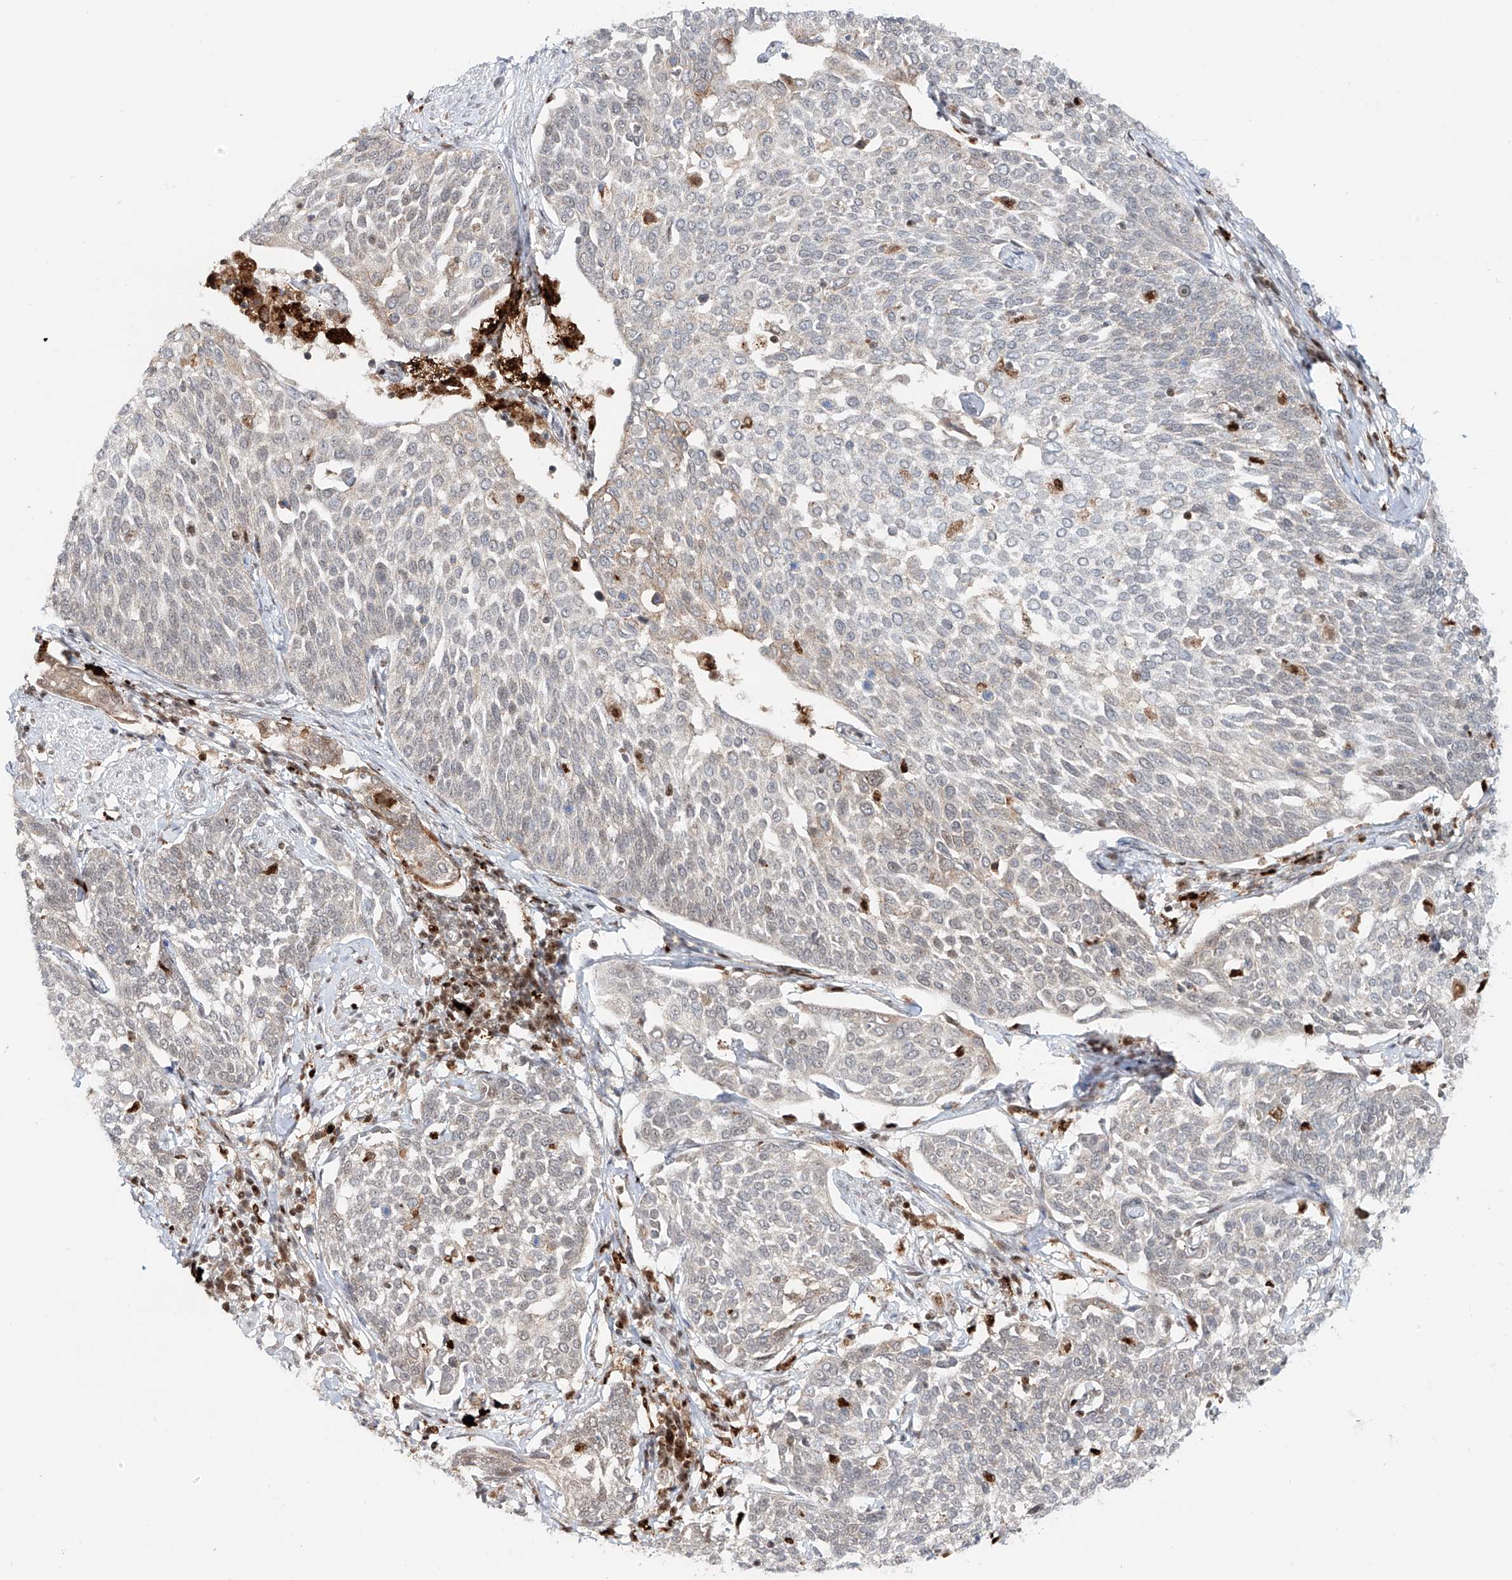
{"staining": {"intensity": "weak", "quantity": "<25%", "location": "cytoplasmic/membranous,nuclear"}, "tissue": "cervical cancer", "cell_type": "Tumor cells", "image_type": "cancer", "snomed": [{"axis": "morphology", "description": "Squamous cell carcinoma, NOS"}, {"axis": "topography", "description": "Cervix"}], "caption": "An immunohistochemistry (IHC) photomicrograph of cervical cancer is shown. There is no staining in tumor cells of cervical cancer.", "gene": "DZIP1L", "patient": {"sex": "female", "age": 34}}